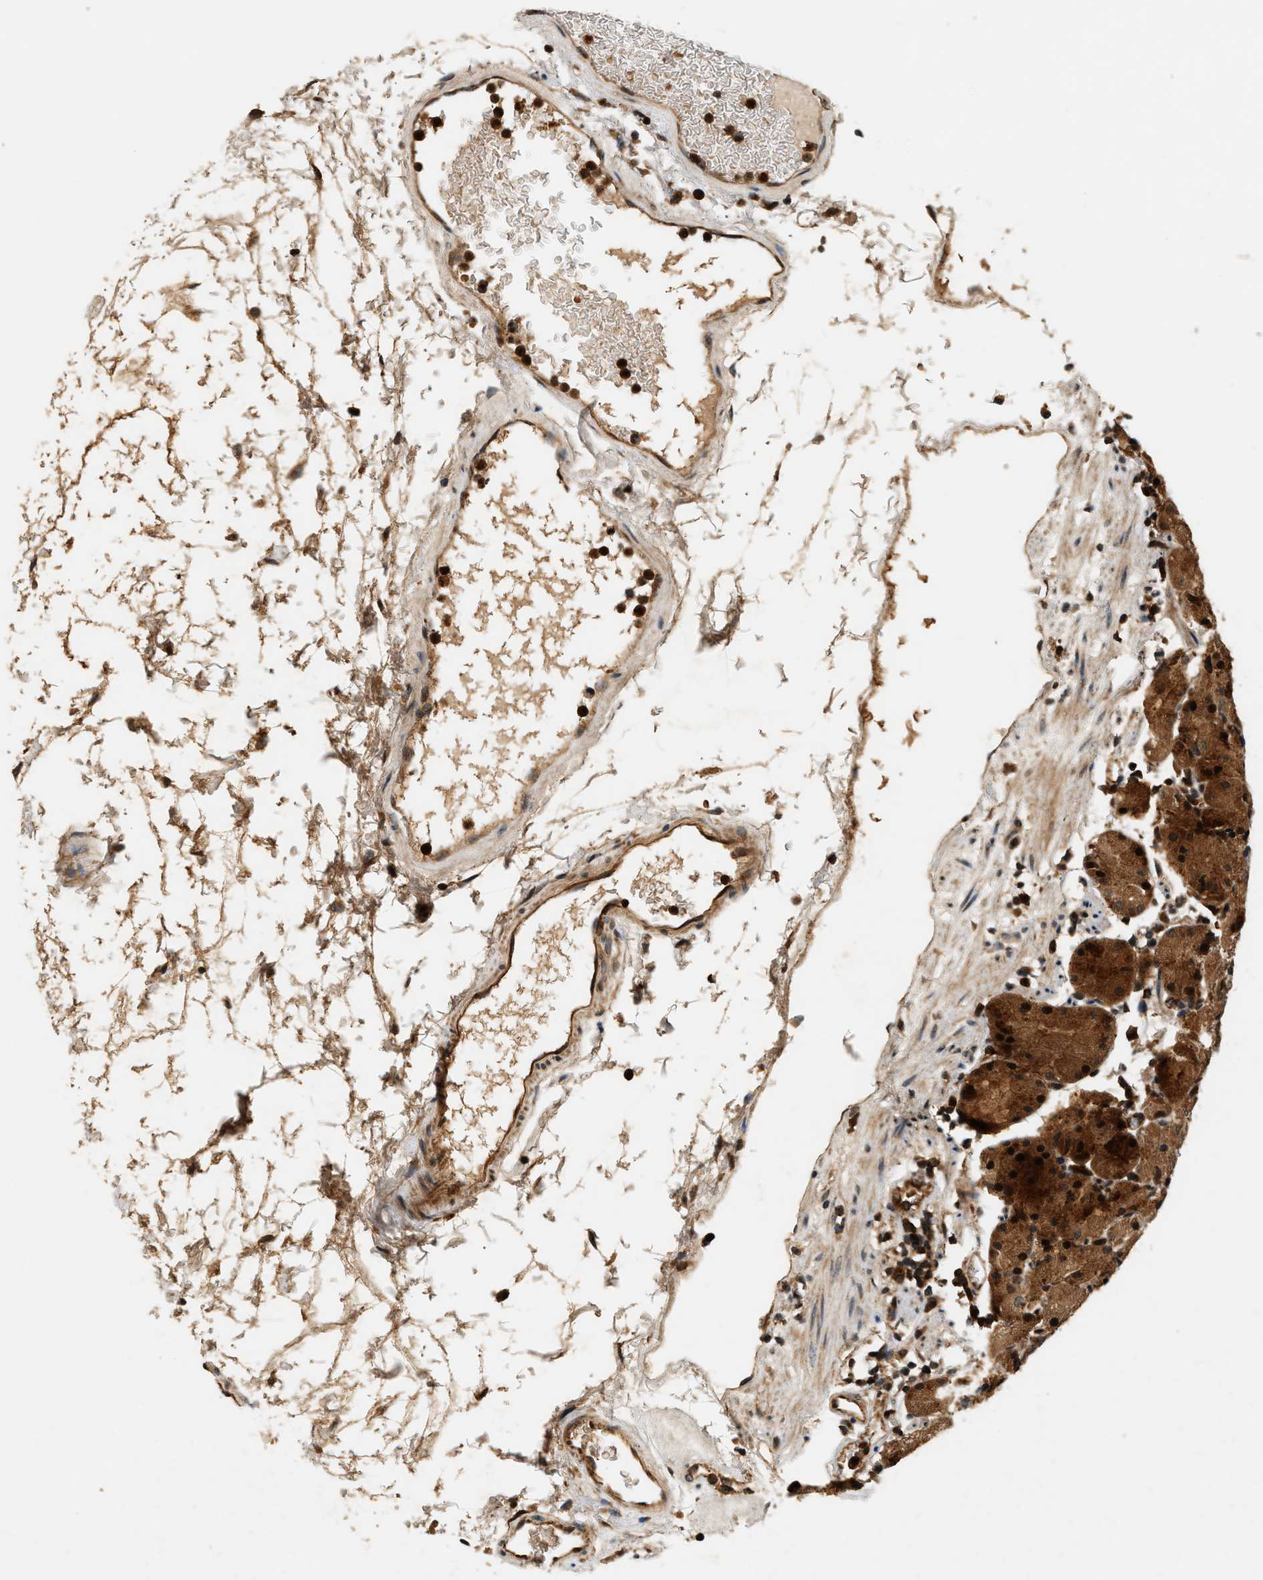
{"staining": {"intensity": "strong", "quantity": ">75%", "location": "cytoplasmic/membranous"}, "tissue": "stomach", "cell_type": "Glandular cells", "image_type": "normal", "snomed": [{"axis": "morphology", "description": "Normal tissue, NOS"}, {"axis": "topography", "description": "Stomach"}, {"axis": "topography", "description": "Stomach, lower"}], "caption": "Immunohistochemical staining of unremarkable human stomach shows strong cytoplasmic/membranous protein expression in approximately >75% of glandular cells. (Stains: DAB (3,3'-diaminobenzidine) in brown, nuclei in blue, Microscopy: brightfield microscopy at high magnification).", "gene": "SAMD9", "patient": {"sex": "female", "age": 75}}